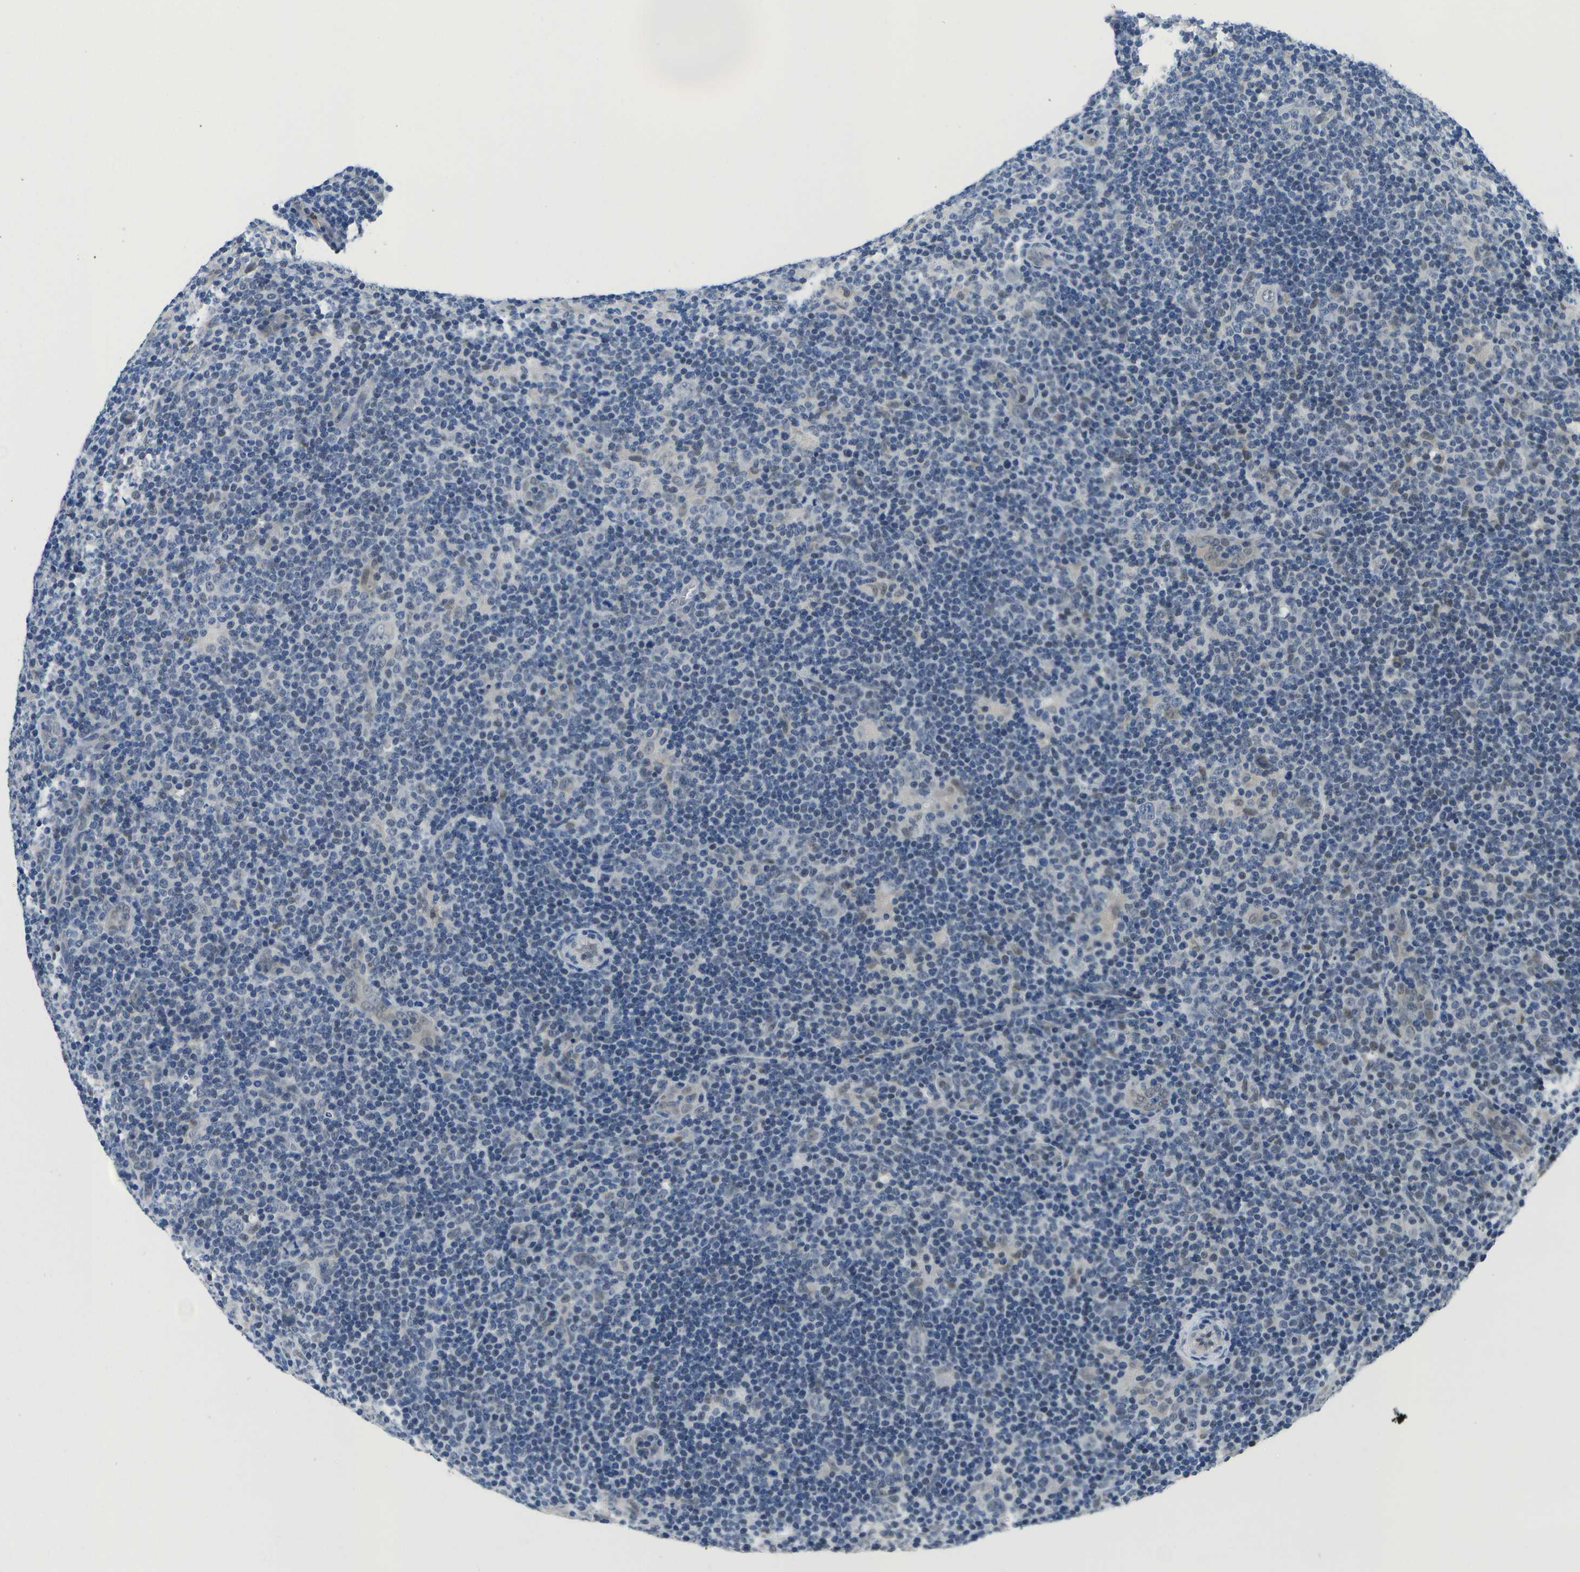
{"staining": {"intensity": "negative", "quantity": "none", "location": "none"}, "tissue": "lymphoma", "cell_type": "Tumor cells", "image_type": "cancer", "snomed": [{"axis": "morphology", "description": "Hodgkin's disease, NOS"}, {"axis": "topography", "description": "Lymph node"}], "caption": "The histopathology image displays no significant expression in tumor cells of lymphoma.", "gene": "DSE", "patient": {"sex": "female", "age": 57}}